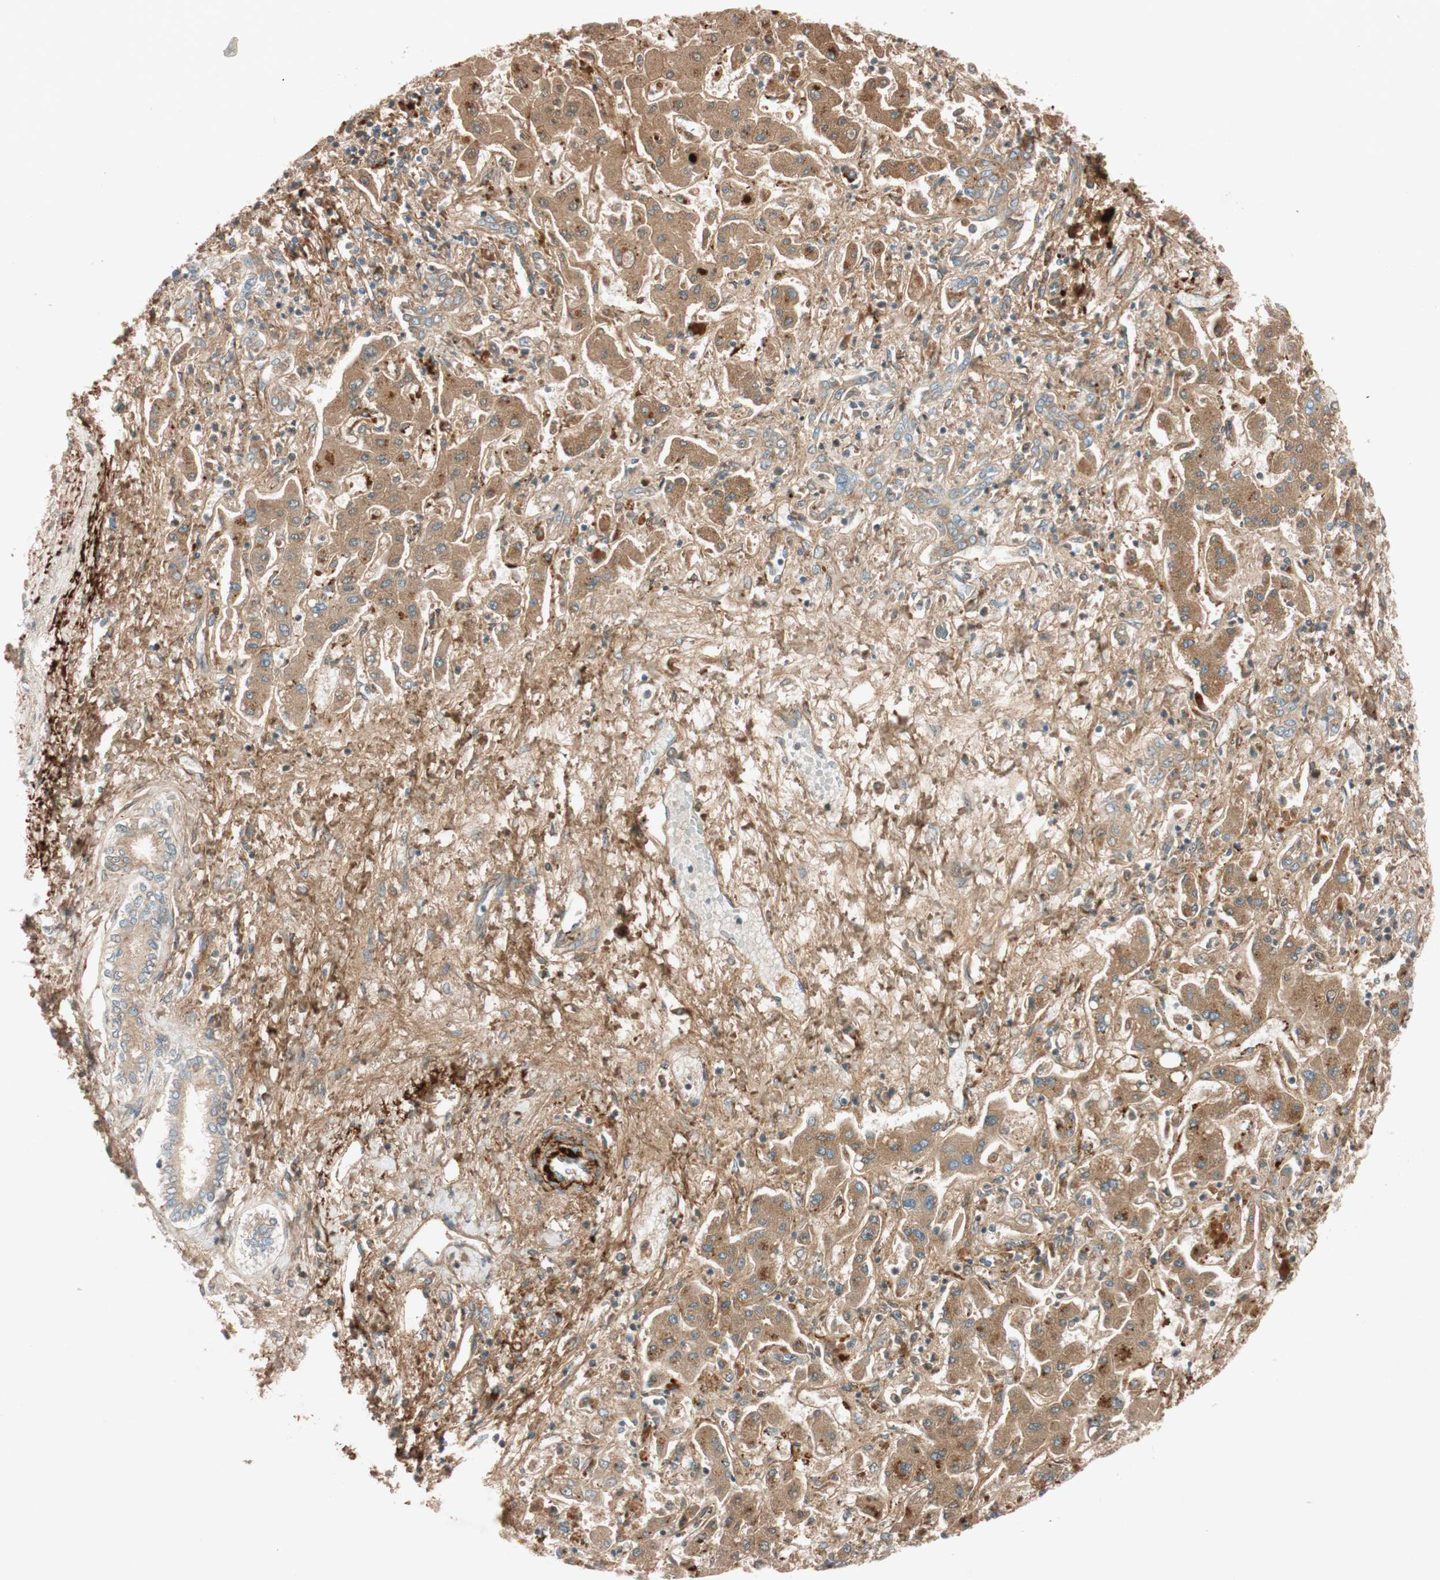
{"staining": {"intensity": "weak", "quantity": "25%-75%", "location": "cytoplasmic/membranous"}, "tissue": "liver cancer", "cell_type": "Tumor cells", "image_type": "cancer", "snomed": [{"axis": "morphology", "description": "Cholangiocarcinoma"}, {"axis": "topography", "description": "Liver"}], "caption": "Immunohistochemical staining of liver cholangiocarcinoma exhibits weak cytoplasmic/membranous protein staining in about 25%-75% of tumor cells. (IHC, brightfield microscopy, high magnification).", "gene": "EPHA6", "patient": {"sex": "male", "age": 50}}